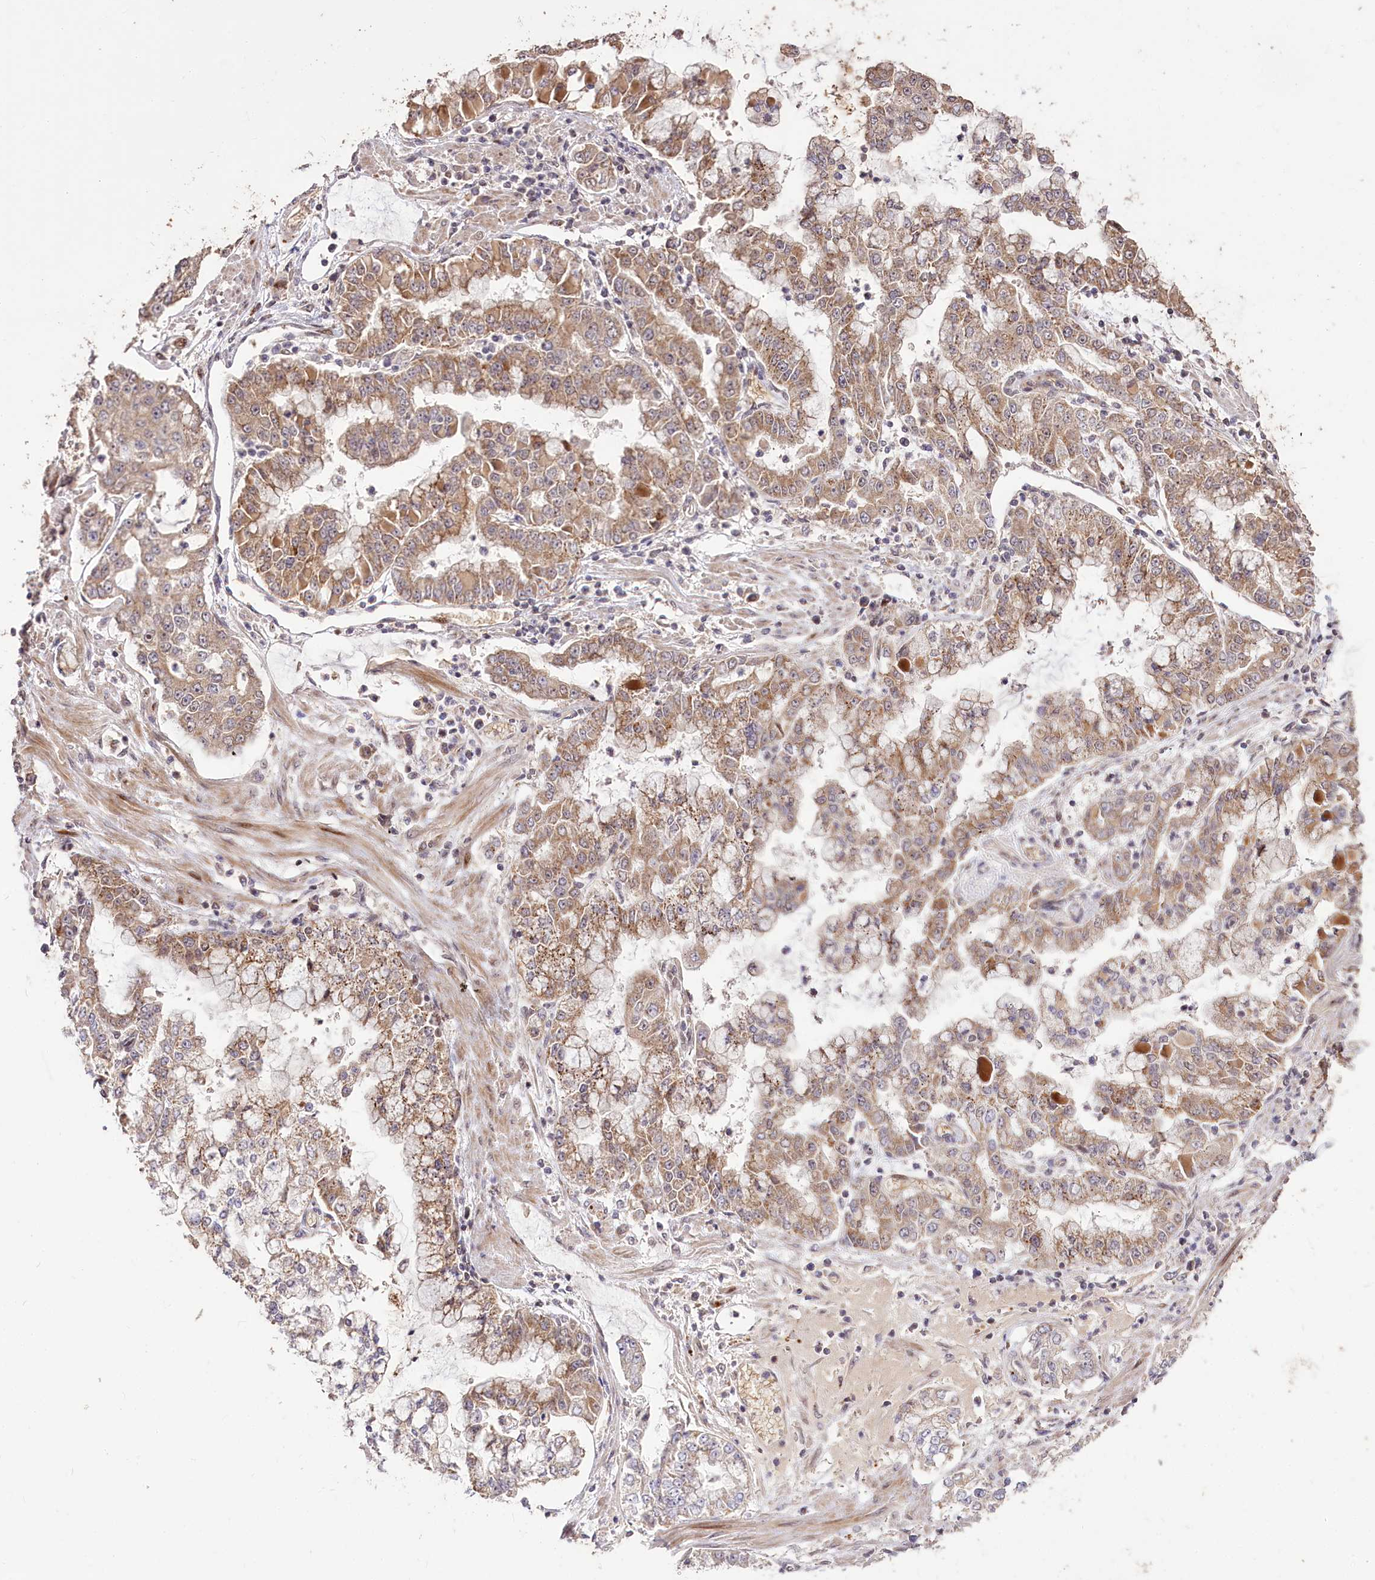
{"staining": {"intensity": "moderate", "quantity": ">75%", "location": "cytoplasmic/membranous"}, "tissue": "stomach cancer", "cell_type": "Tumor cells", "image_type": "cancer", "snomed": [{"axis": "morphology", "description": "Adenocarcinoma, NOS"}, {"axis": "topography", "description": "Stomach"}], "caption": "A high-resolution histopathology image shows immunohistochemistry staining of stomach adenocarcinoma, which exhibits moderate cytoplasmic/membranous positivity in approximately >75% of tumor cells.", "gene": "CARD19", "patient": {"sex": "male", "age": 76}}